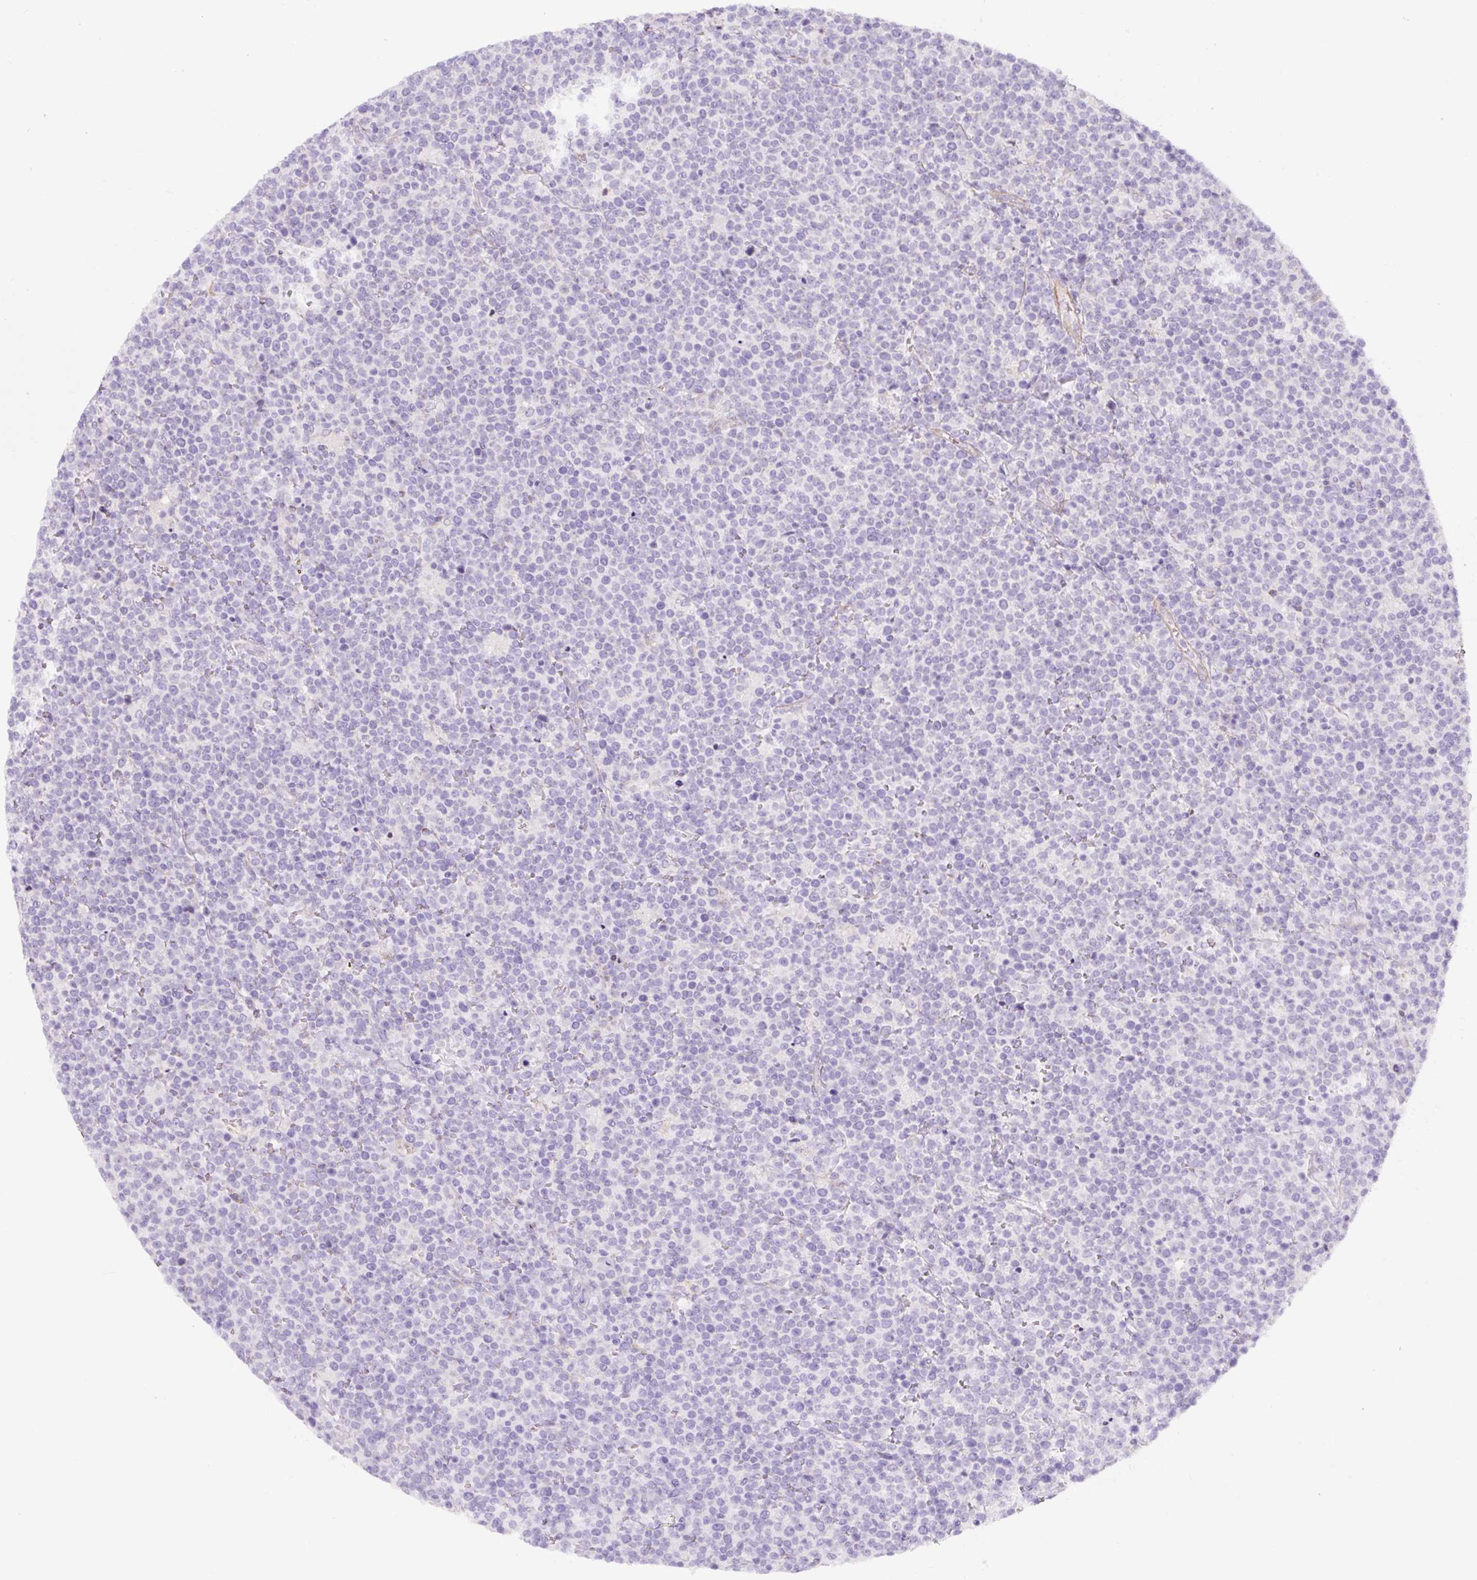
{"staining": {"intensity": "negative", "quantity": "none", "location": "none"}, "tissue": "lymphoma", "cell_type": "Tumor cells", "image_type": "cancer", "snomed": [{"axis": "morphology", "description": "Malignant lymphoma, non-Hodgkin's type, High grade"}, {"axis": "topography", "description": "Lymph node"}], "caption": "This photomicrograph is of lymphoma stained with IHC to label a protein in brown with the nuclei are counter-stained blue. There is no staining in tumor cells.", "gene": "ERAP2", "patient": {"sex": "male", "age": 61}}